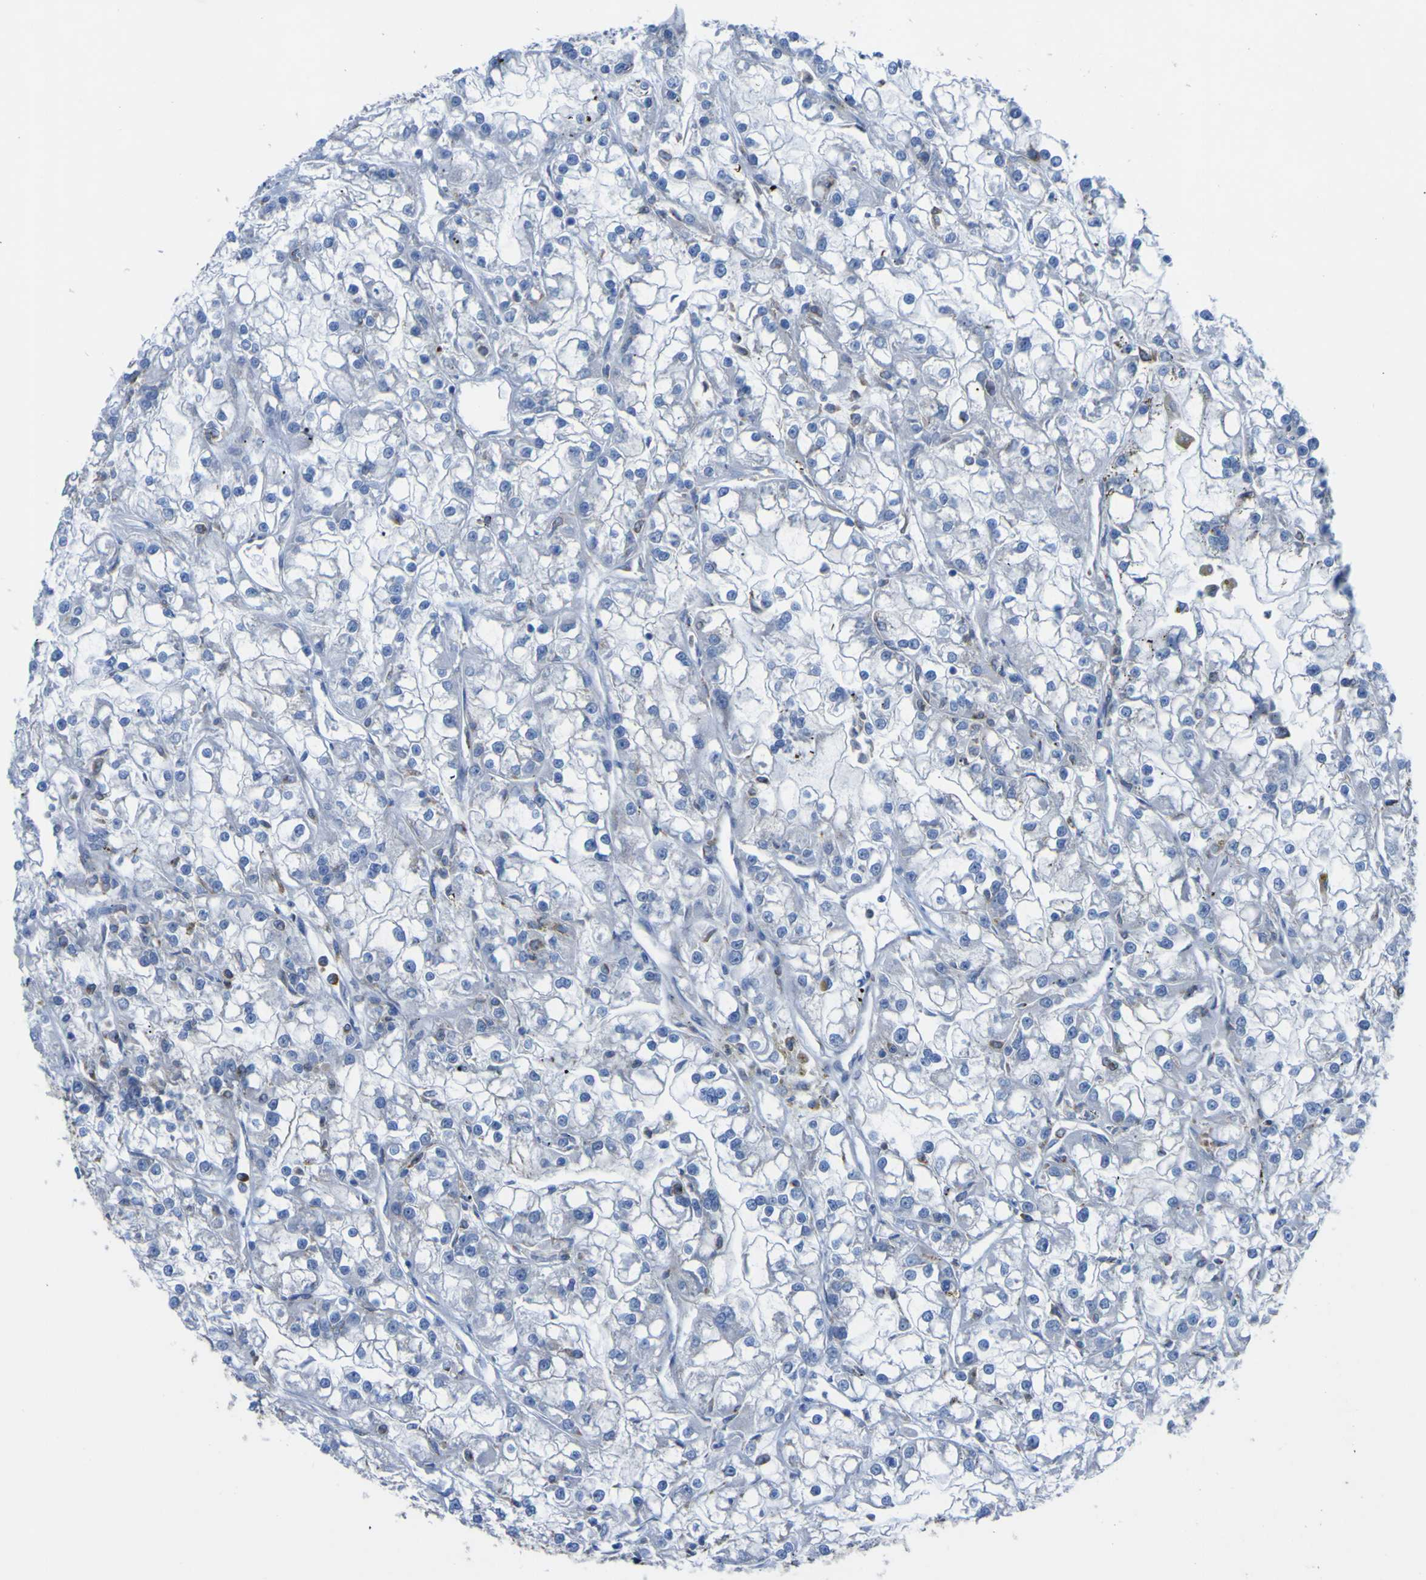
{"staining": {"intensity": "negative", "quantity": "none", "location": "none"}, "tissue": "renal cancer", "cell_type": "Tumor cells", "image_type": "cancer", "snomed": [{"axis": "morphology", "description": "Adenocarcinoma, NOS"}, {"axis": "topography", "description": "Kidney"}], "caption": "Tumor cells are negative for brown protein staining in renal cancer (adenocarcinoma). (Brightfield microscopy of DAB immunohistochemistry at high magnification).", "gene": "CST3", "patient": {"sex": "female", "age": 52}}